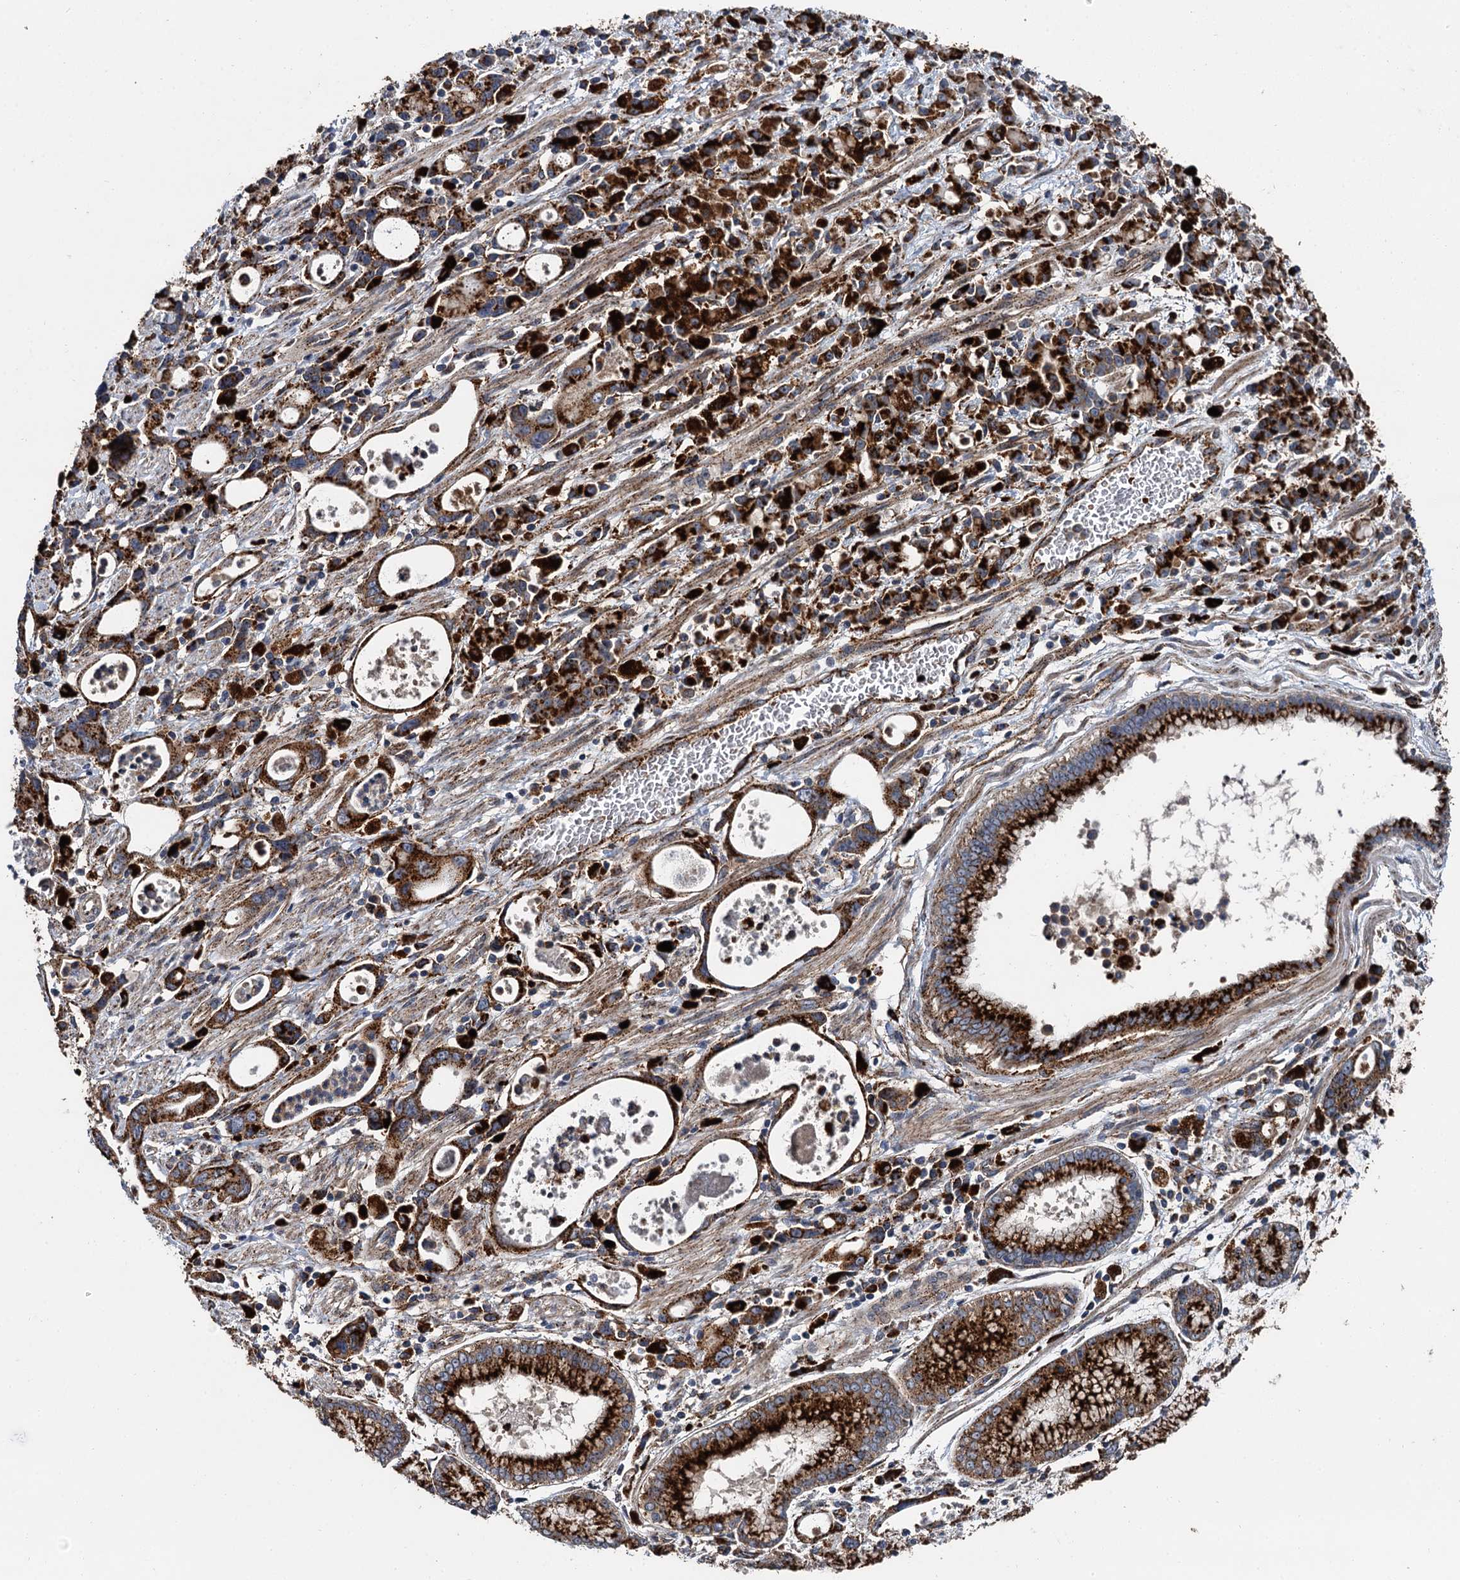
{"staining": {"intensity": "strong", "quantity": ">75%", "location": "cytoplasmic/membranous"}, "tissue": "stomach cancer", "cell_type": "Tumor cells", "image_type": "cancer", "snomed": [{"axis": "morphology", "description": "Adenocarcinoma, NOS"}, {"axis": "topography", "description": "Stomach, lower"}], "caption": "This photomicrograph exhibits IHC staining of adenocarcinoma (stomach), with high strong cytoplasmic/membranous staining in about >75% of tumor cells.", "gene": "GBA1", "patient": {"sex": "female", "age": 43}}